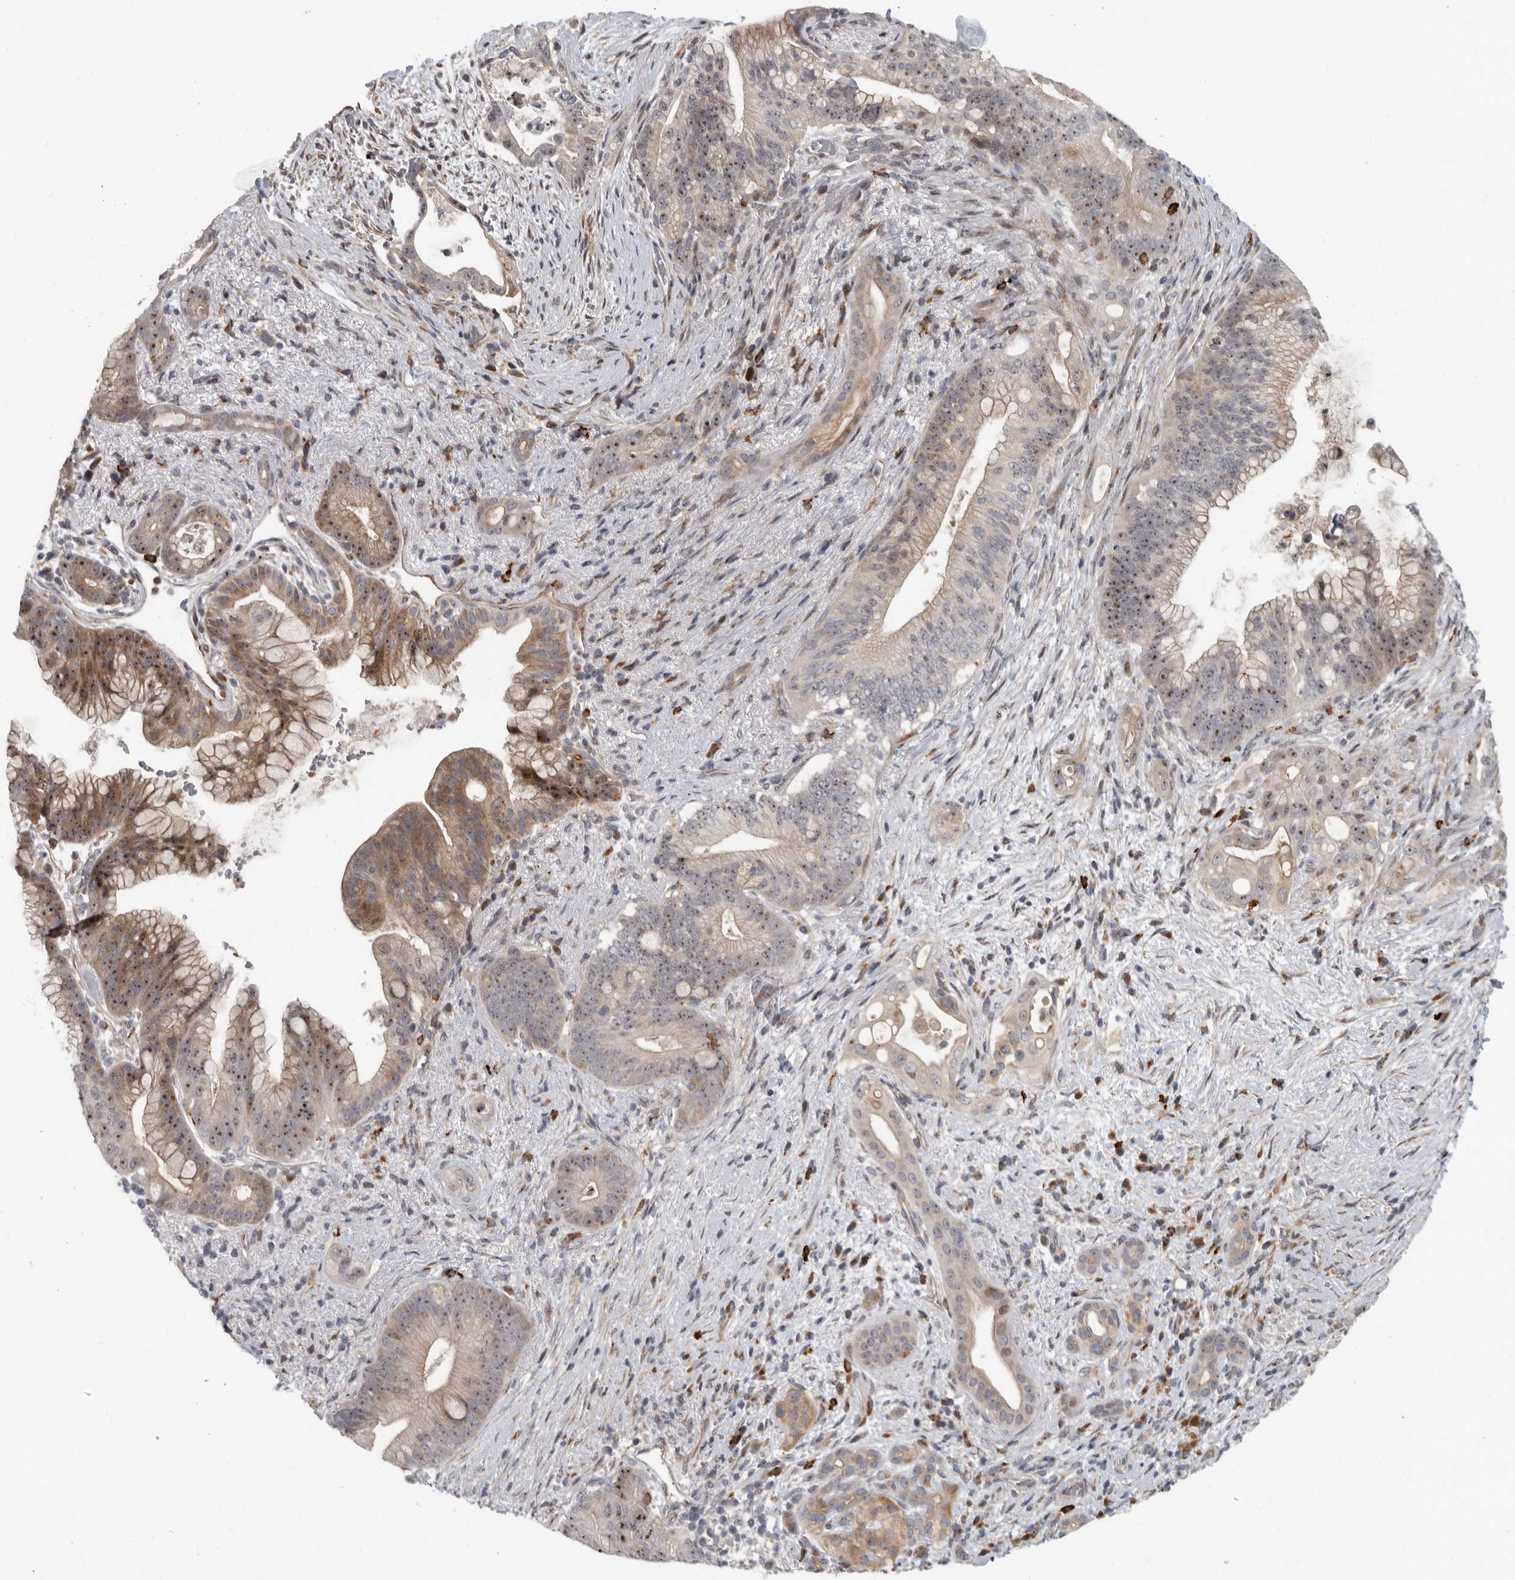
{"staining": {"intensity": "moderate", "quantity": ">75%", "location": "cytoplasmic/membranous,nuclear"}, "tissue": "pancreatic cancer", "cell_type": "Tumor cells", "image_type": "cancer", "snomed": [{"axis": "morphology", "description": "Adenocarcinoma, NOS"}, {"axis": "topography", "description": "Pancreas"}], "caption": "A histopathology image of pancreatic adenocarcinoma stained for a protein demonstrates moderate cytoplasmic/membranous and nuclear brown staining in tumor cells. (DAB IHC with brightfield microscopy, high magnification).", "gene": "PDCD11", "patient": {"sex": "male", "age": 53}}